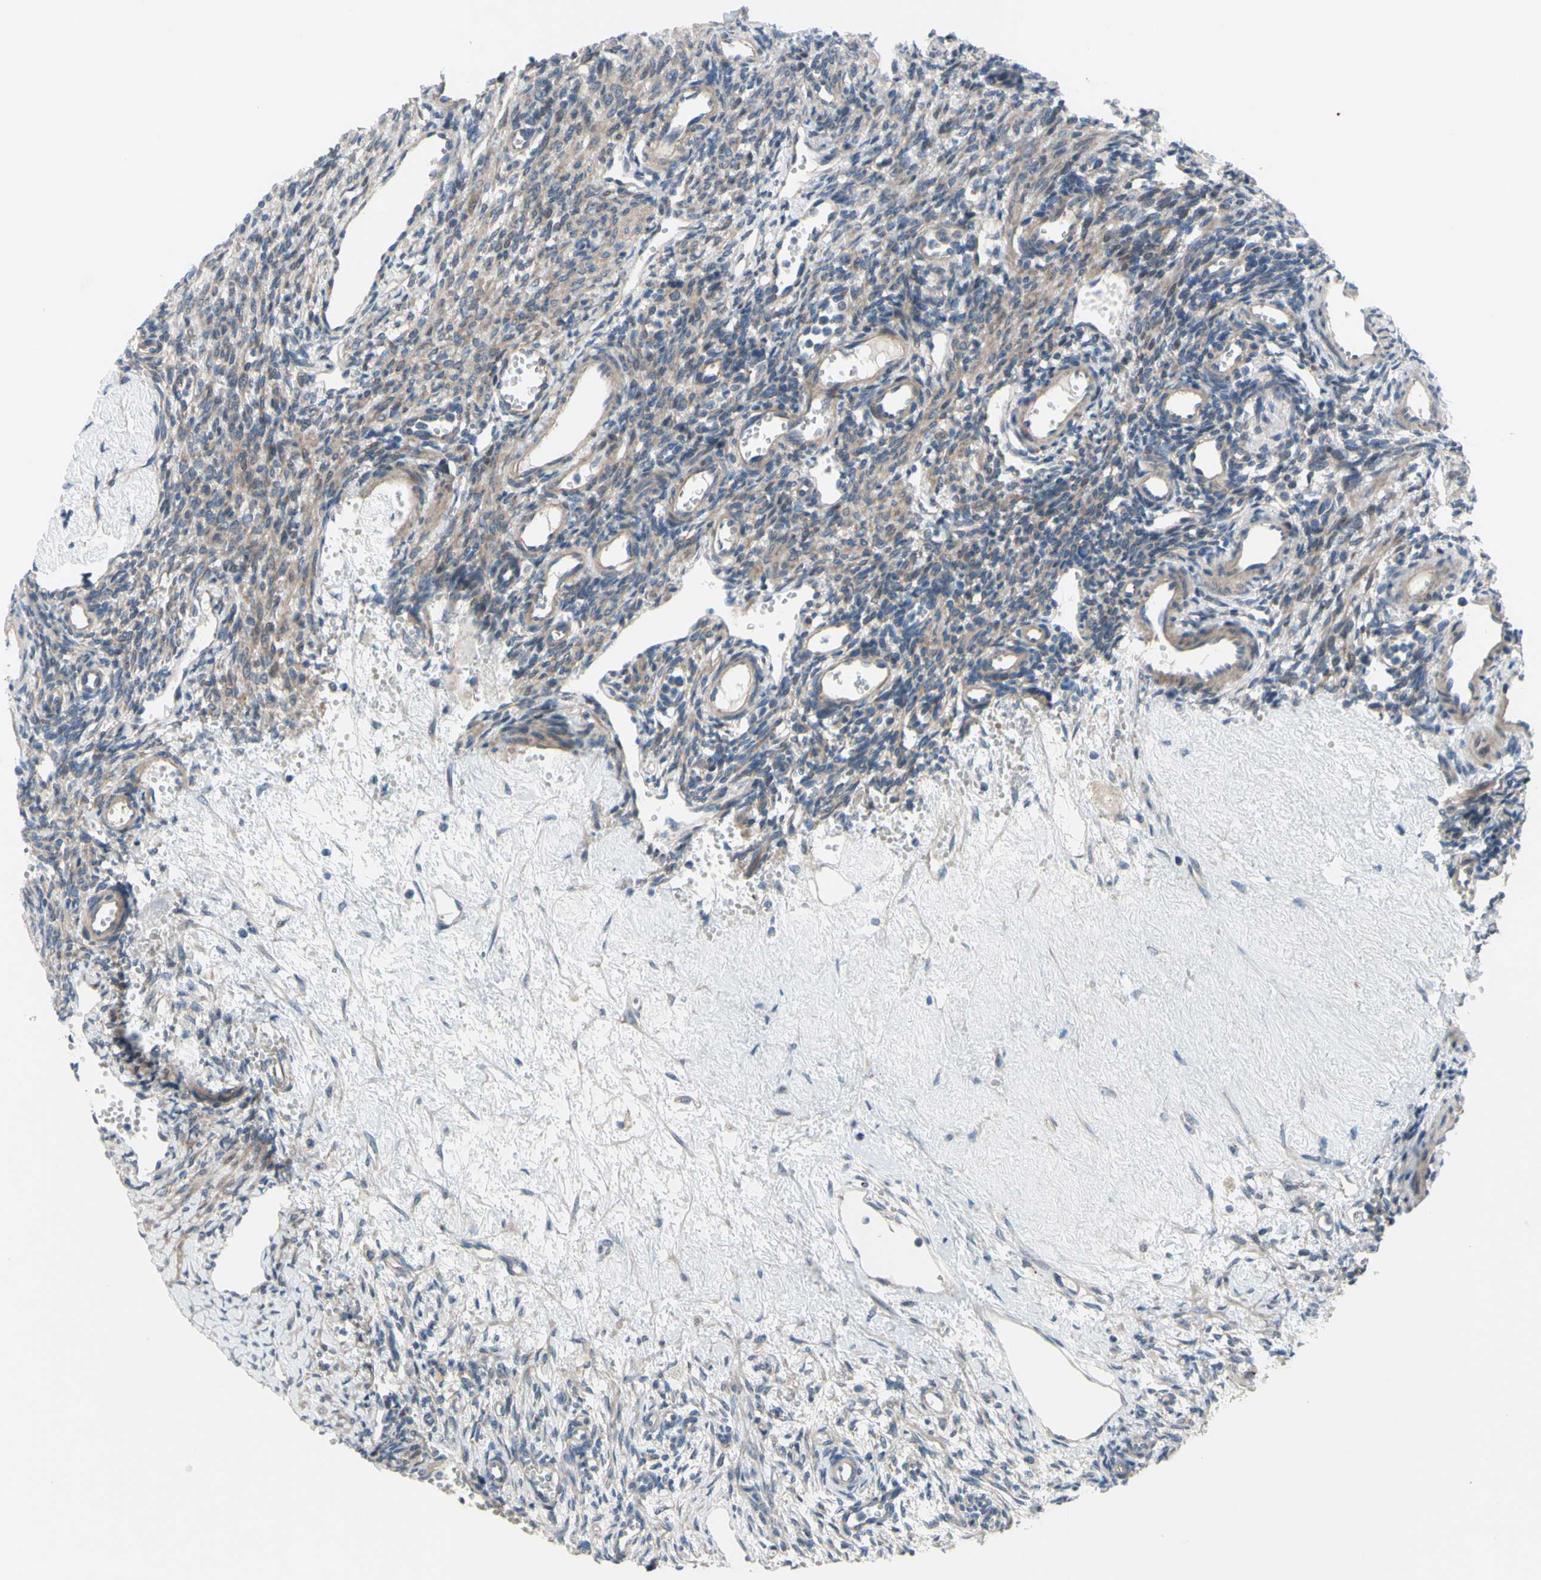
{"staining": {"intensity": "weak", "quantity": "25%-75%", "location": "cytoplasmic/membranous"}, "tissue": "ovary", "cell_type": "Ovarian stroma cells", "image_type": "normal", "snomed": [{"axis": "morphology", "description": "Normal tissue, NOS"}, {"axis": "topography", "description": "Ovary"}], "caption": "This histopathology image shows benign ovary stained with immunohistochemistry to label a protein in brown. The cytoplasmic/membranous of ovarian stroma cells show weak positivity for the protein. Nuclei are counter-stained blue.", "gene": "GRAMD2B", "patient": {"sex": "female", "age": 33}}